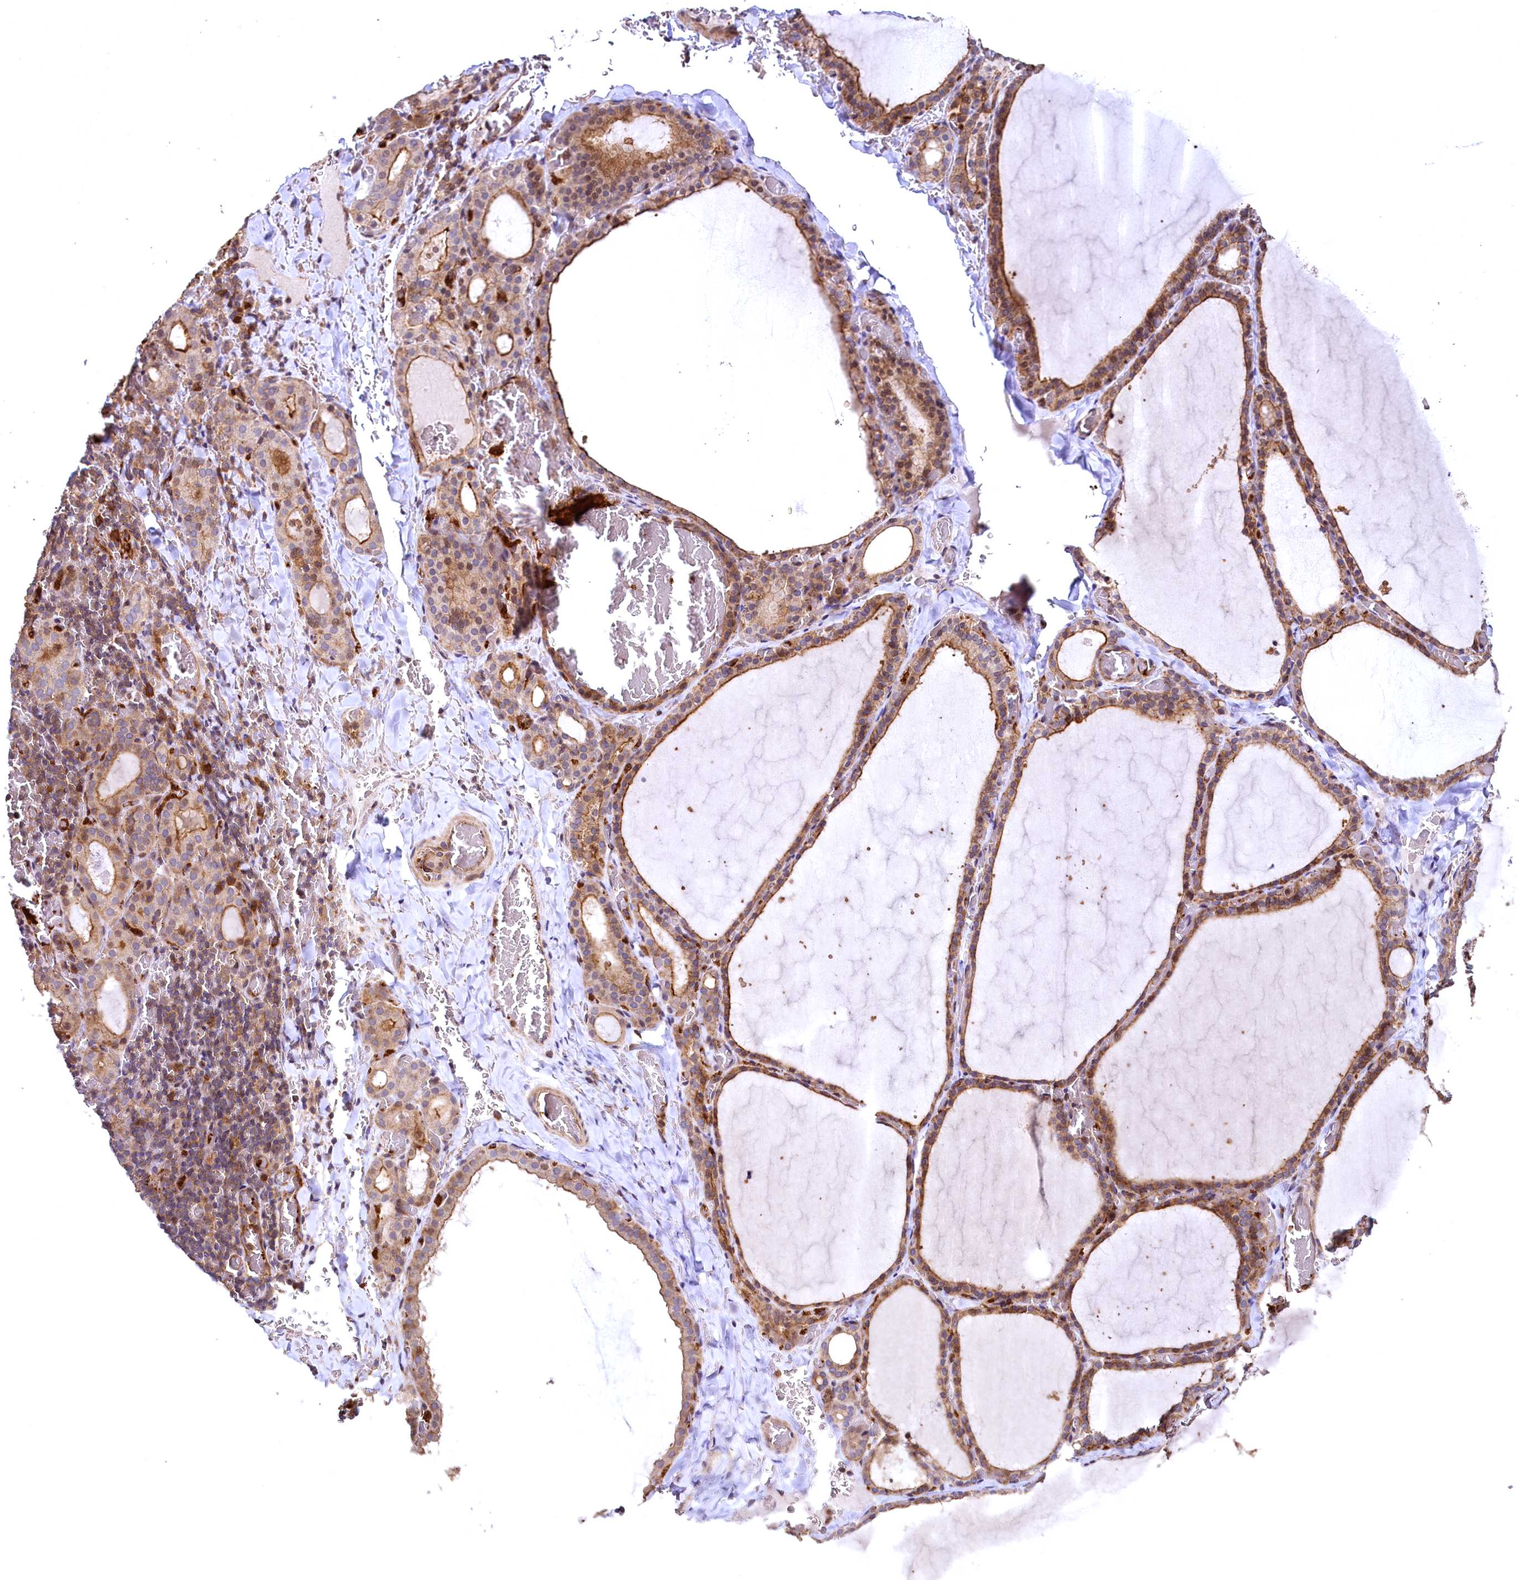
{"staining": {"intensity": "moderate", "quantity": ">75%", "location": "cytoplasmic/membranous"}, "tissue": "thyroid gland", "cell_type": "Glandular cells", "image_type": "normal", "snomed": [{"axis": "morphology", "description": "Normal tissue, NOS"}, {"axis": "topography", "description": "Thyroid gland"}], "caption": "Protein positivity by immunohistochemistry exhibits moderate cytoplasmic/membranous staining in approximately >75% of glandular cells in benign thyroid gland.", "gene": "SVIP", "patient": {"sex": "female", "age": 39}}